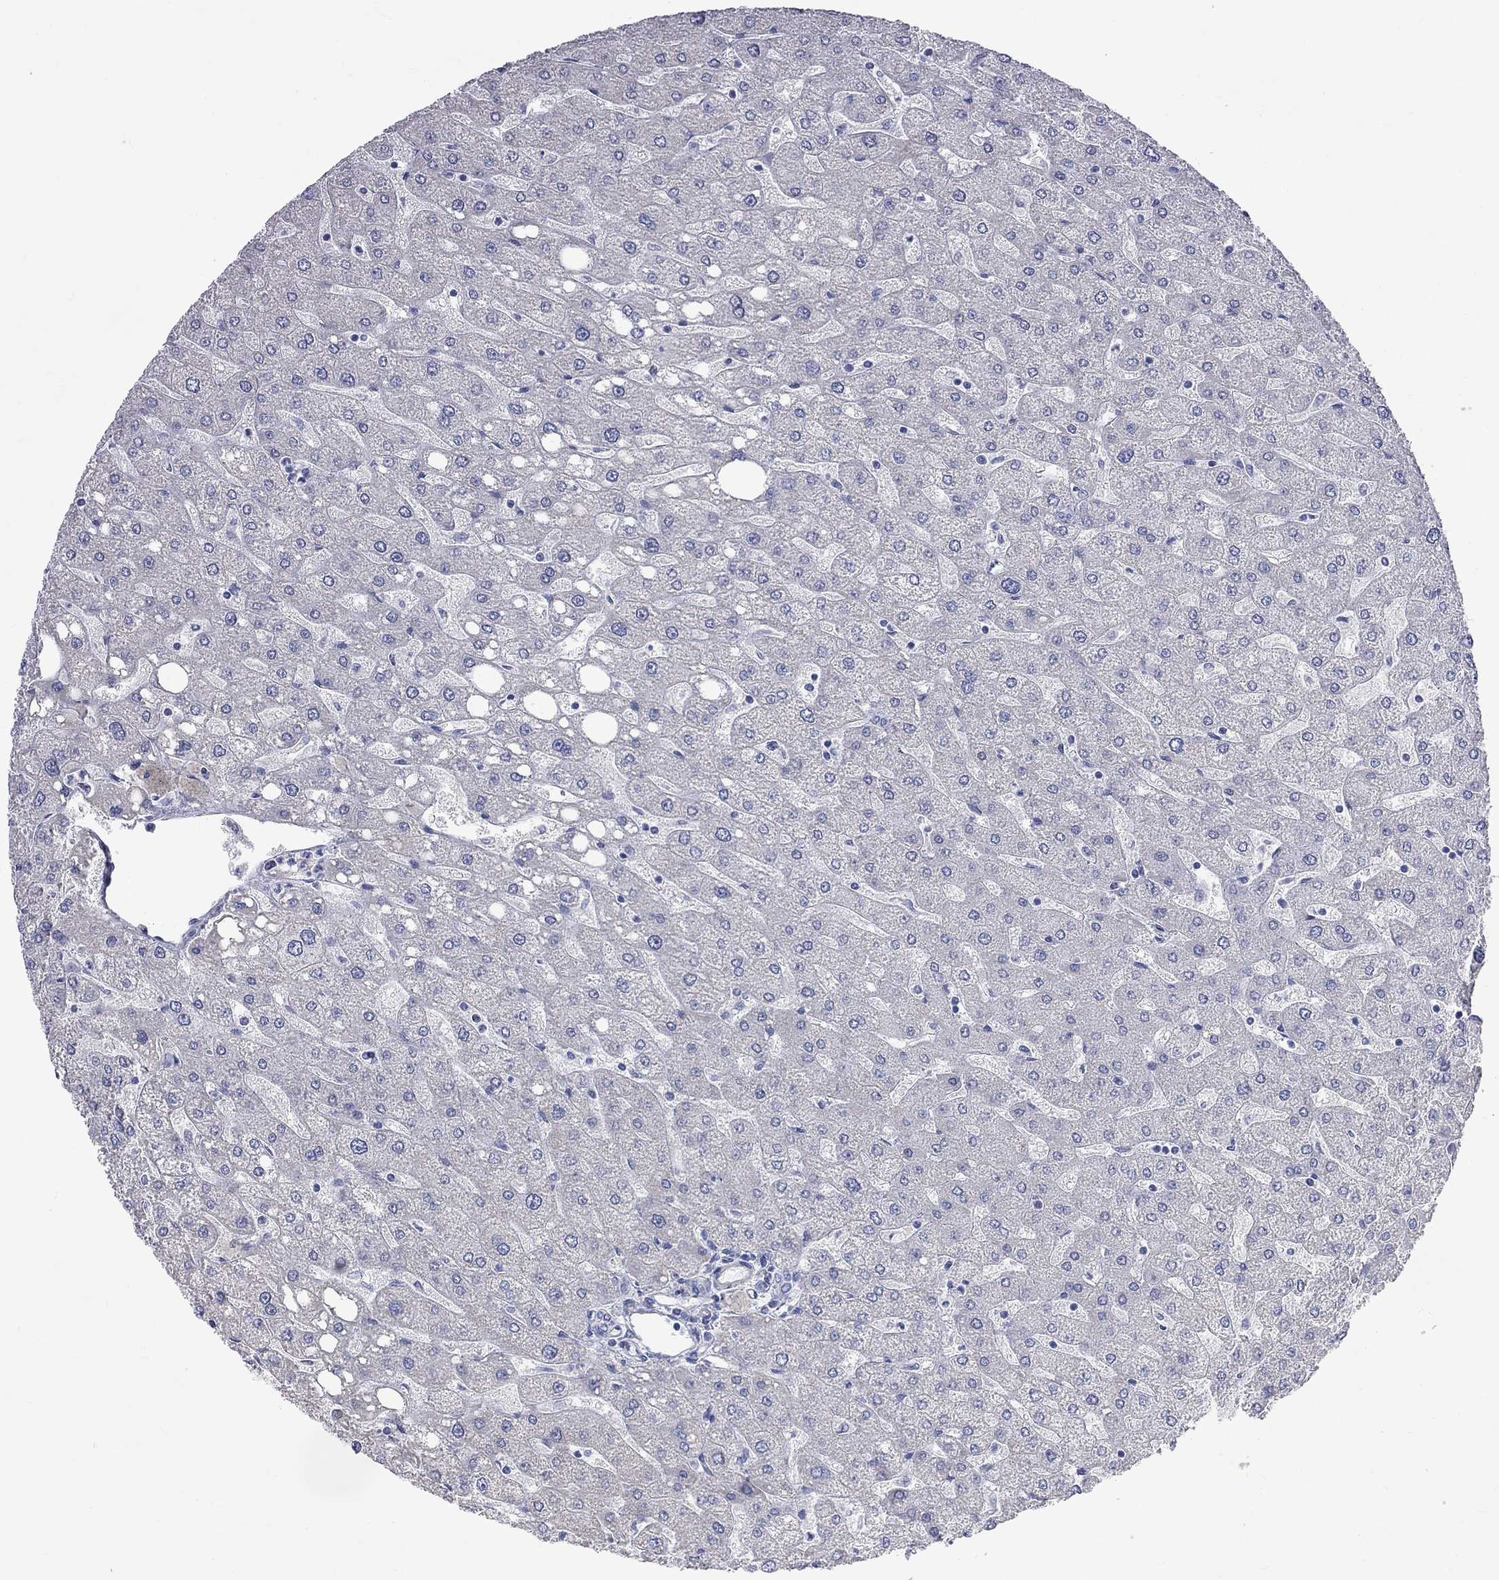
{"staining": {"intensity": "negative", "quantity": "none", "location": "none"}, "tissue": "liver", "cell_type": "Cholangiocytes", "image_type": "normal", "snomed": [{"axis": "morphology", "description": "Normal tissue, NOS"}, {"axis": "topography", "description": "Liver"}], "caption": "This is an IHC micrograph of unremarkable human liver. There is no positivity in cholangiocytes.", "gene": "KCND2", "patient": {"sex": "male", "age": 67}}